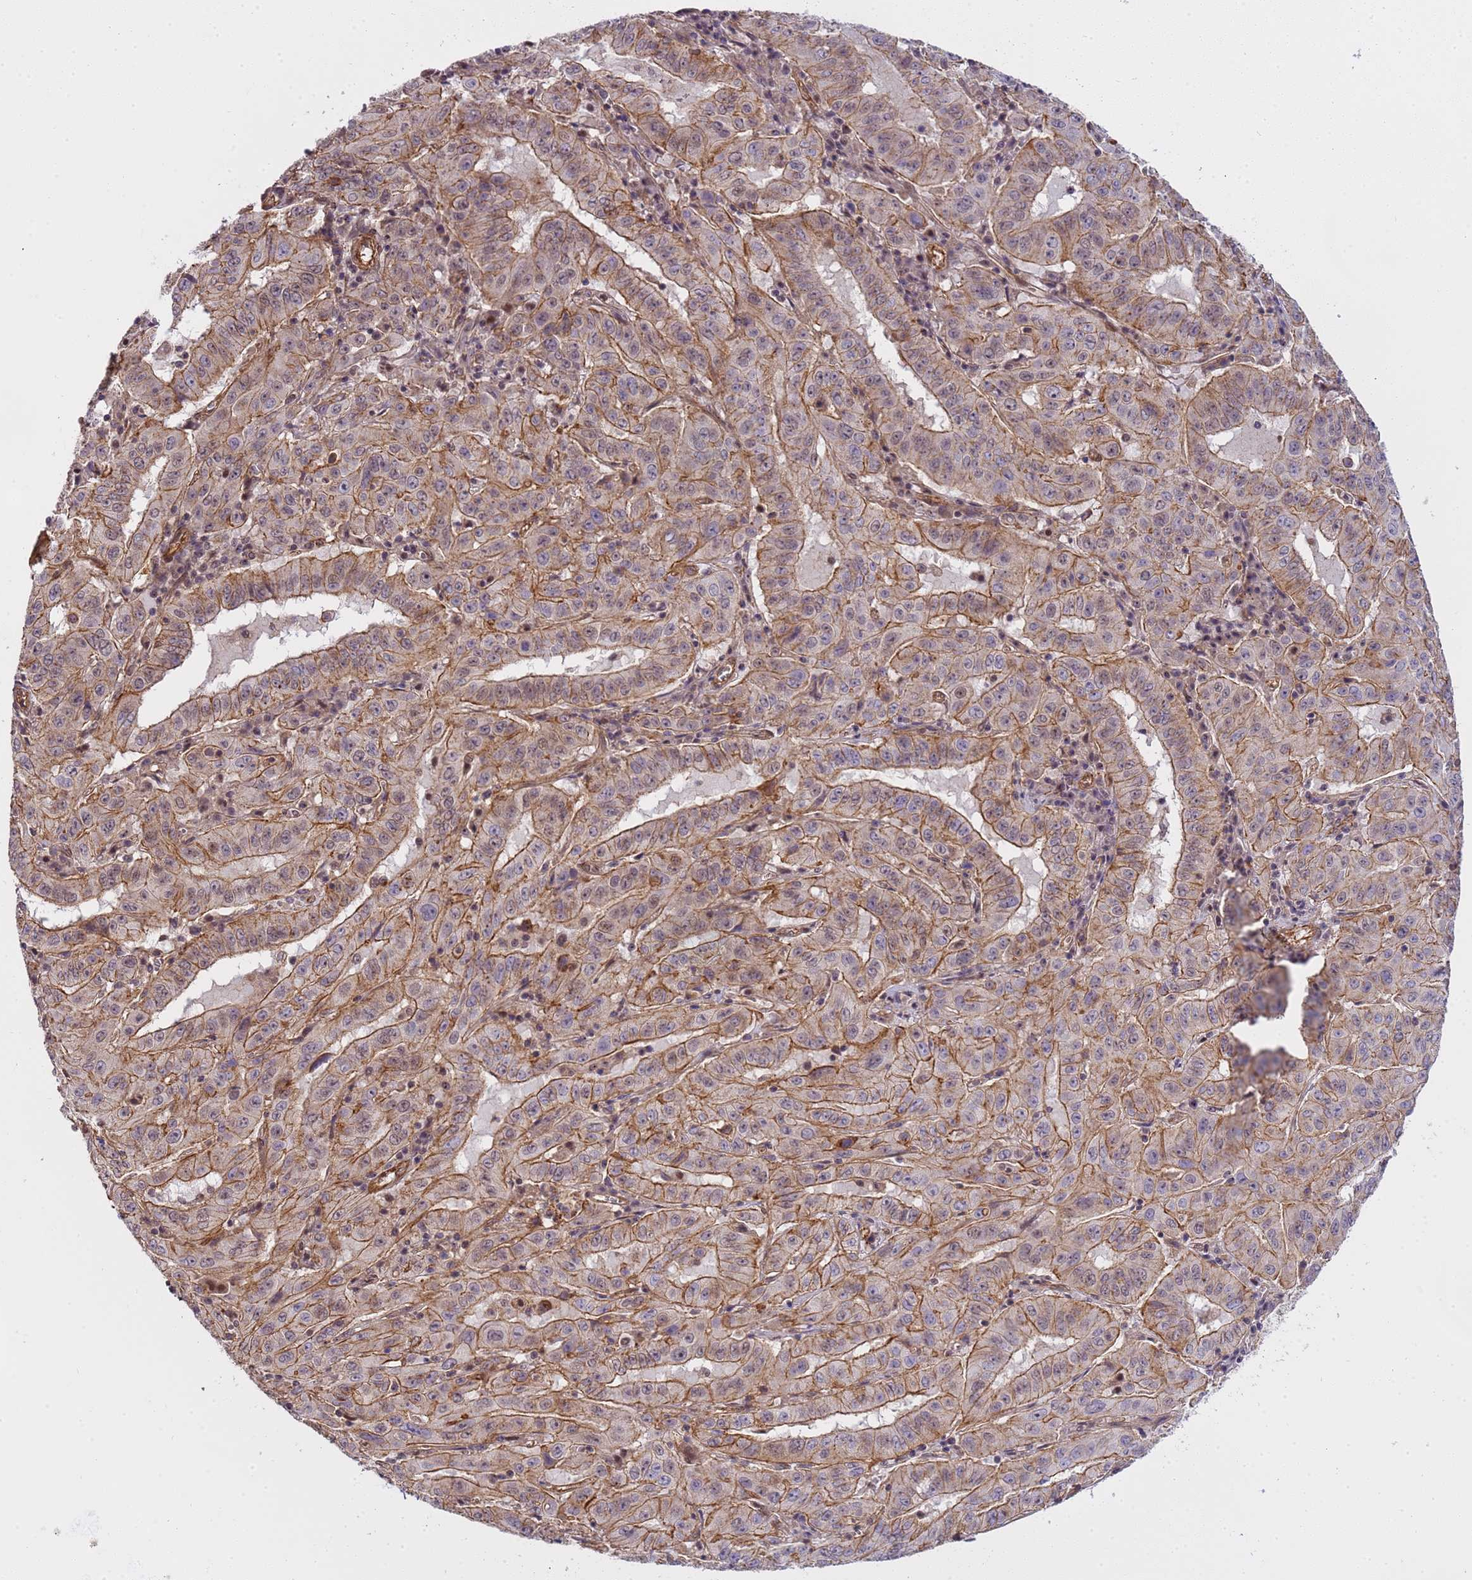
{"staining": {"intensity": "moderate", "quantity": ">75%", "location": "cytoplasmic/membranous,nuclear"}, "tissue": "pancreatic cancer", "cell_type": "Tumor cells", "image_type": "cancer", "snomed": [{"axis": "morphology", "description": "Adenocarcinoma, NOS"}, {"axis": "topography", "description": "Pancreas"}], "caption": "DAB (3,3'-diaminobenzidine) immunohistochemical staining of adenocarcinoma (pancreatic) demonstrates moderate cytoplasmic/membranous and nuclear protein positivity in about >75% of tumor cells.", "gene": "EMC2", "patient": {"sex": "male", "age": 63}}